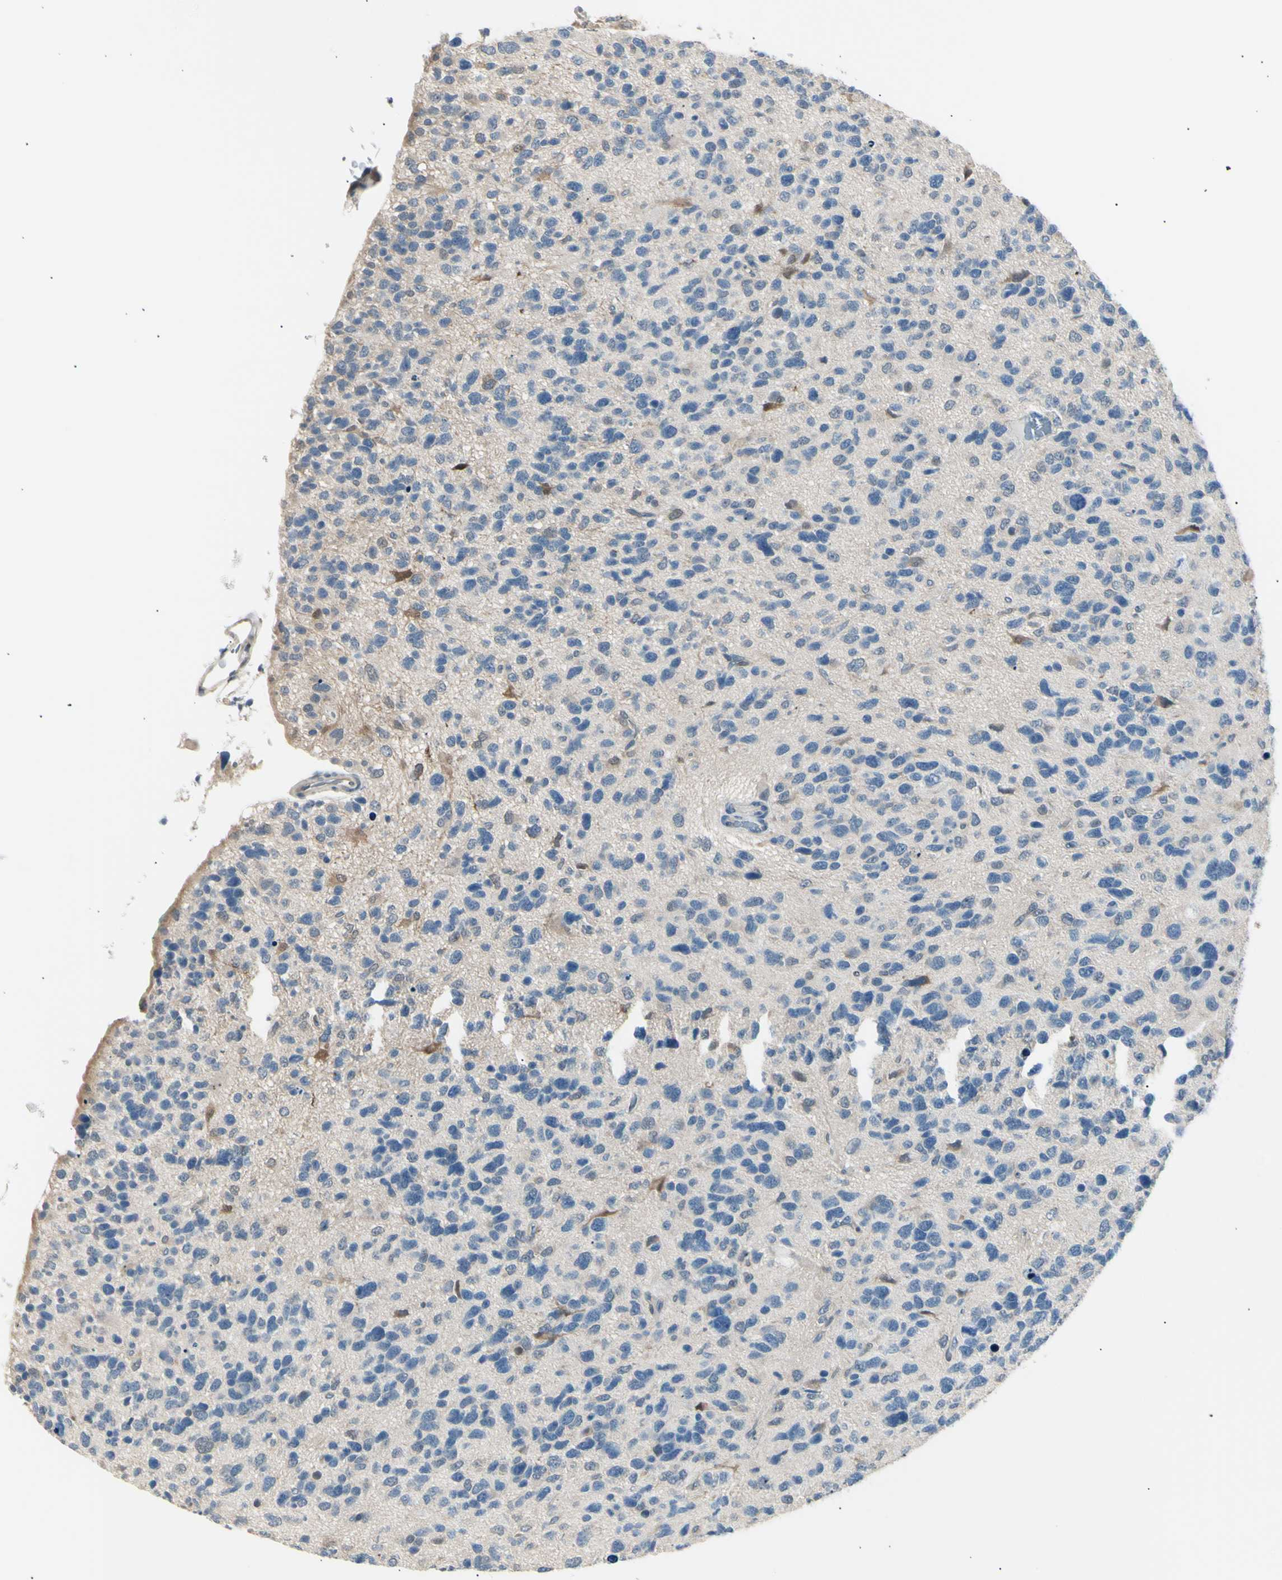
{"staining": {"intensity": "weak", "quantity": "<25%", "location": "cytoplasmic/membranous"}, "tissue": "glioma", "cell_type": "Tumor cells", "image_type": "cancer", "snomed": [{"axis": "morphology", "description": "Glioma, malignant, High grade"}, {"axis": "topography", "description": "Brain"}], "caption": "Immunohistochemistry histopathology image of glioma stained for a protein (brown), which displays no positivity in tumor cells.", "gene": "LHPP", "patient": {"sex": "female", "age": 58}}